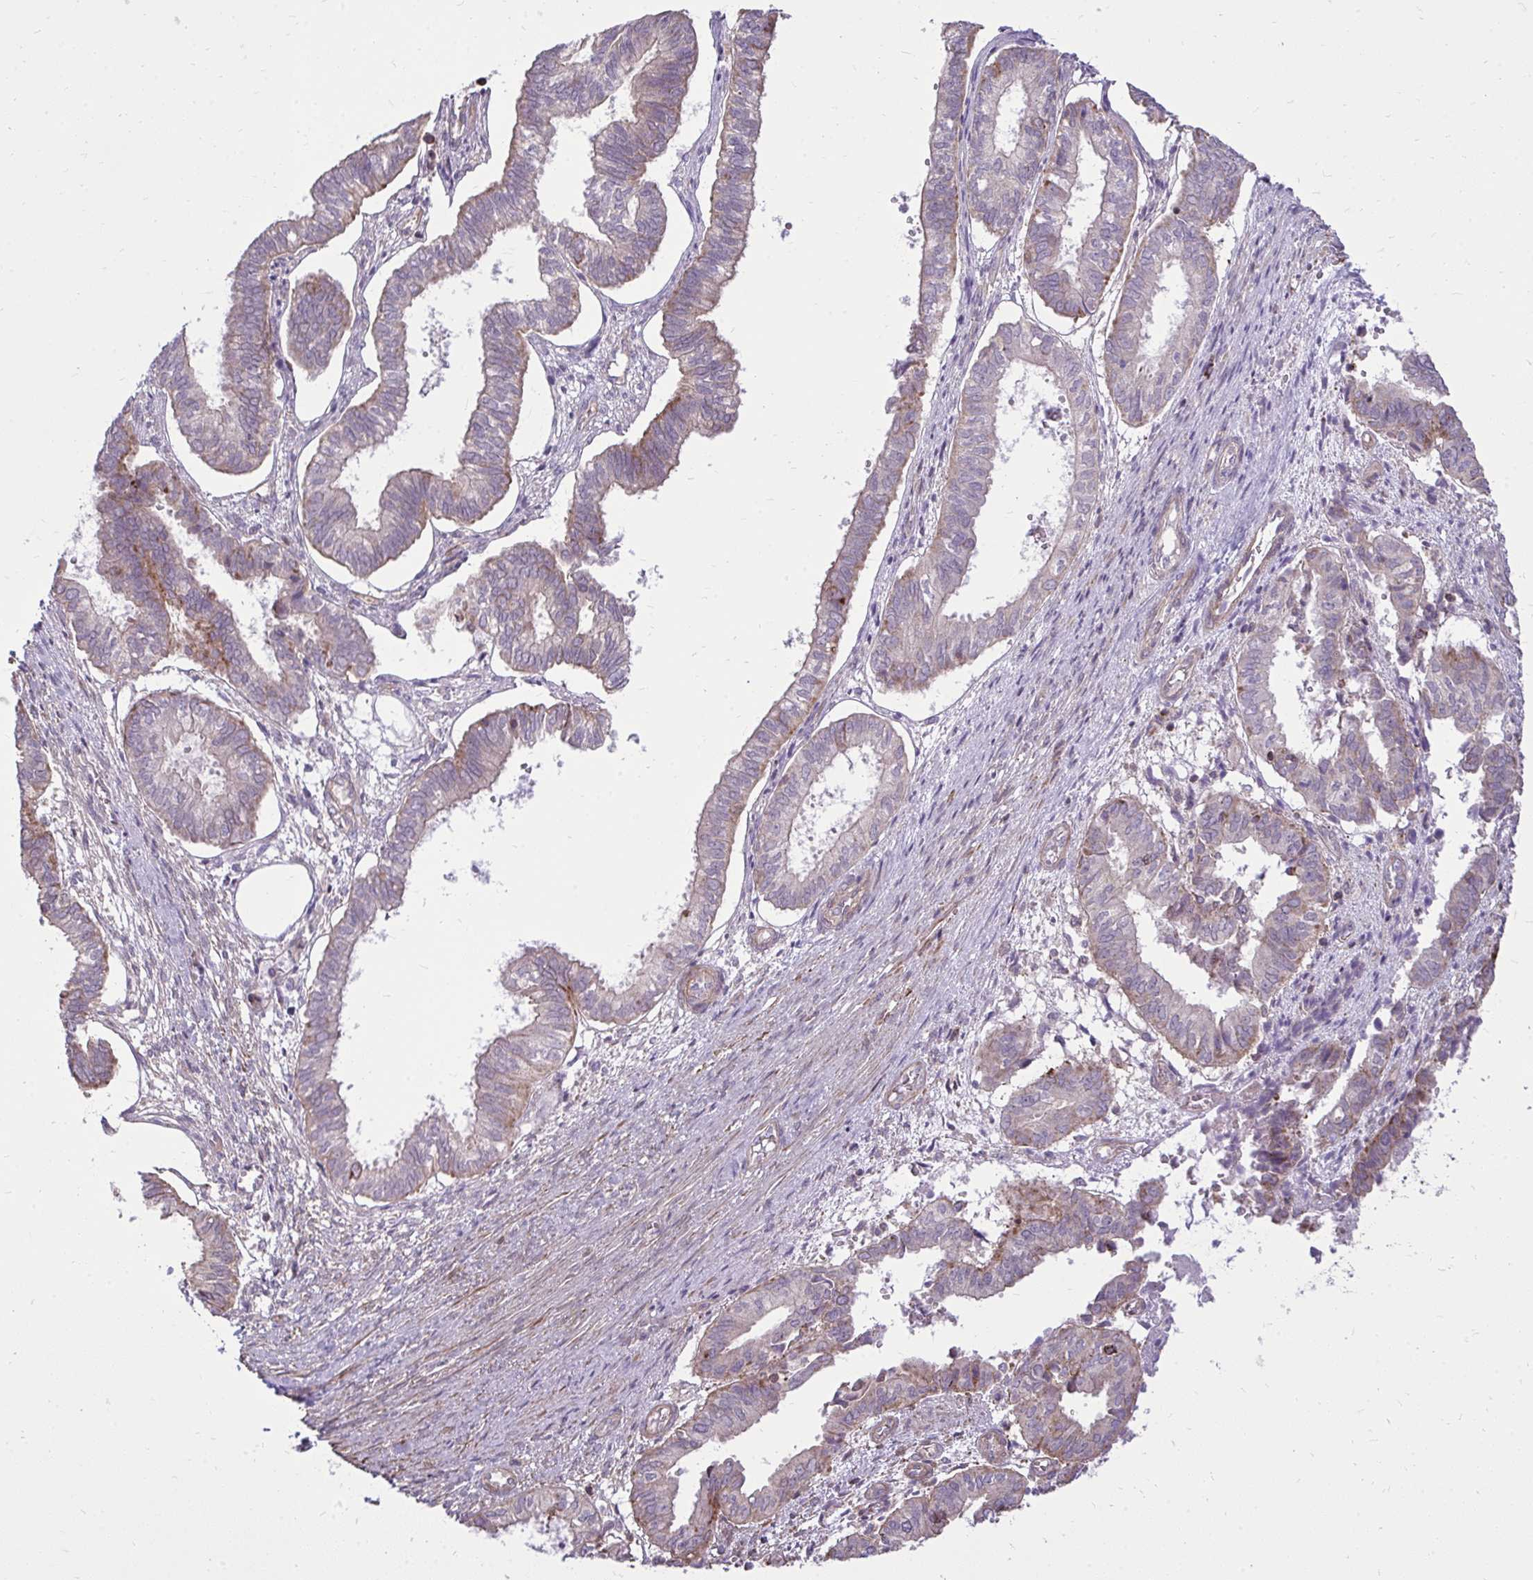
{"staining": {"intensity": "weak", "quantity": "<25%", "location": "cytoplasmic/membranous"}, "tissue": "ovarian cancer", "cell_type": "Tumor cells", "image_type": "cancer", "snomed": [{"axis": "morphology", "description": "Carcinoma, endometroid"}, {"axis": "topography", "description": "Ovary"}], "caption": "DAB (3,3'-diaminobenzidine) immunohistochemical staining of ovarian cancer (endometroid carcinoma) exhibits no significant expression in tumor cells. (DAB (3,3'-diaminobenzidine) immunohistochemistry (IHC) visualized using brightfield microscopy, high magnification).", "gene": "SLC7A5", "patient": {"sex": "female", "age": 64}}